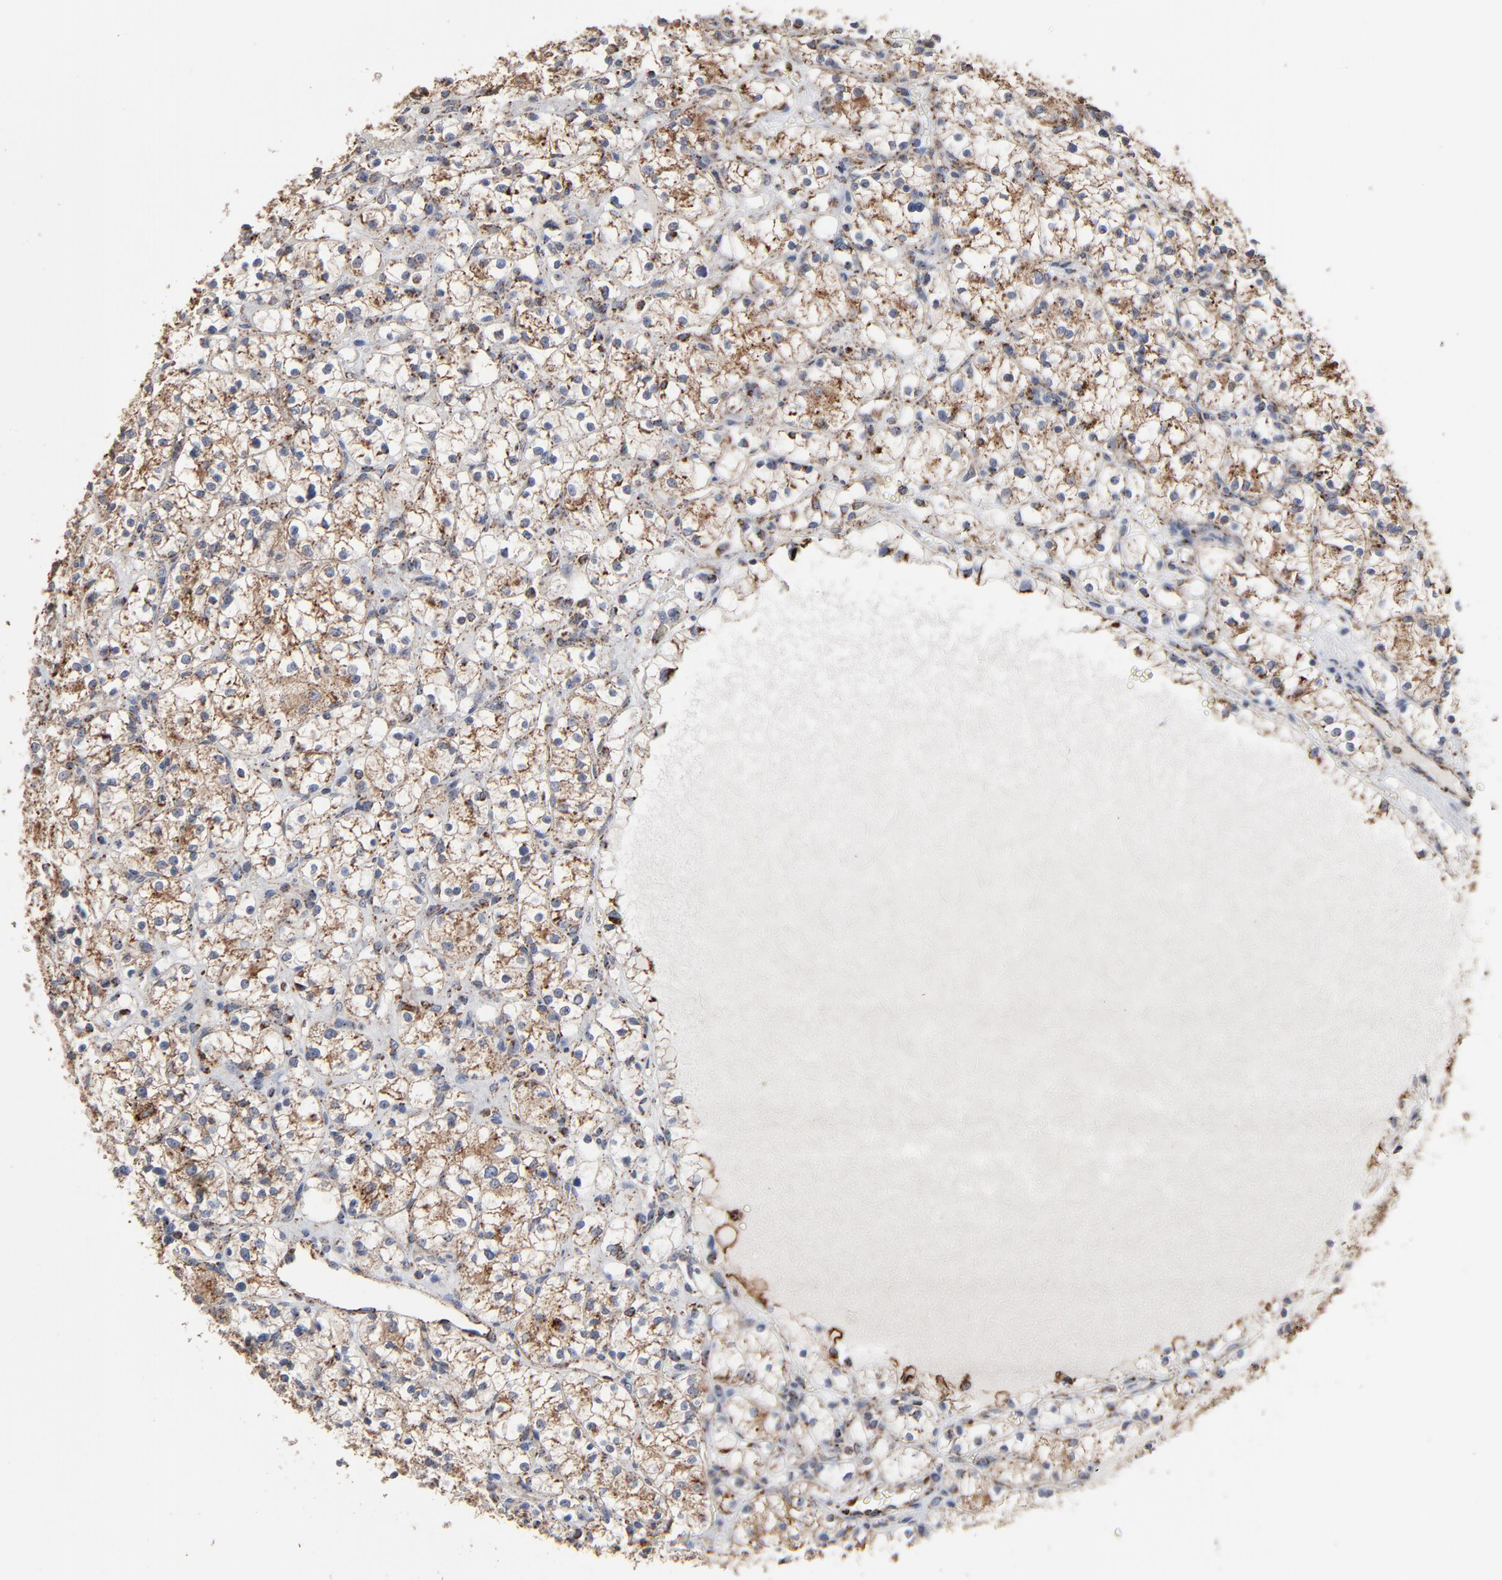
{"staining": {"intensity": "moderate", "quantity": "25%-75%", "location": "cytoplasmic/membranous"}, "tissue": "renal cancer", "cell_type": "Tumor cells", "image_type": "cancer", "snomed": [{"axis": "morphology", "description": "Adenocarcinoma, NOS"}, {"axis": "topography", "description": "Kidney"}], "caption": "This is a histology image of immunohistochemistry (IHC) staining of renal cancer, which shows moderate staining in the cytoplasmic/membranous of tumor cells.", "gene": "UQCRC1", "patient": {"sex": "female", "age": 60}}